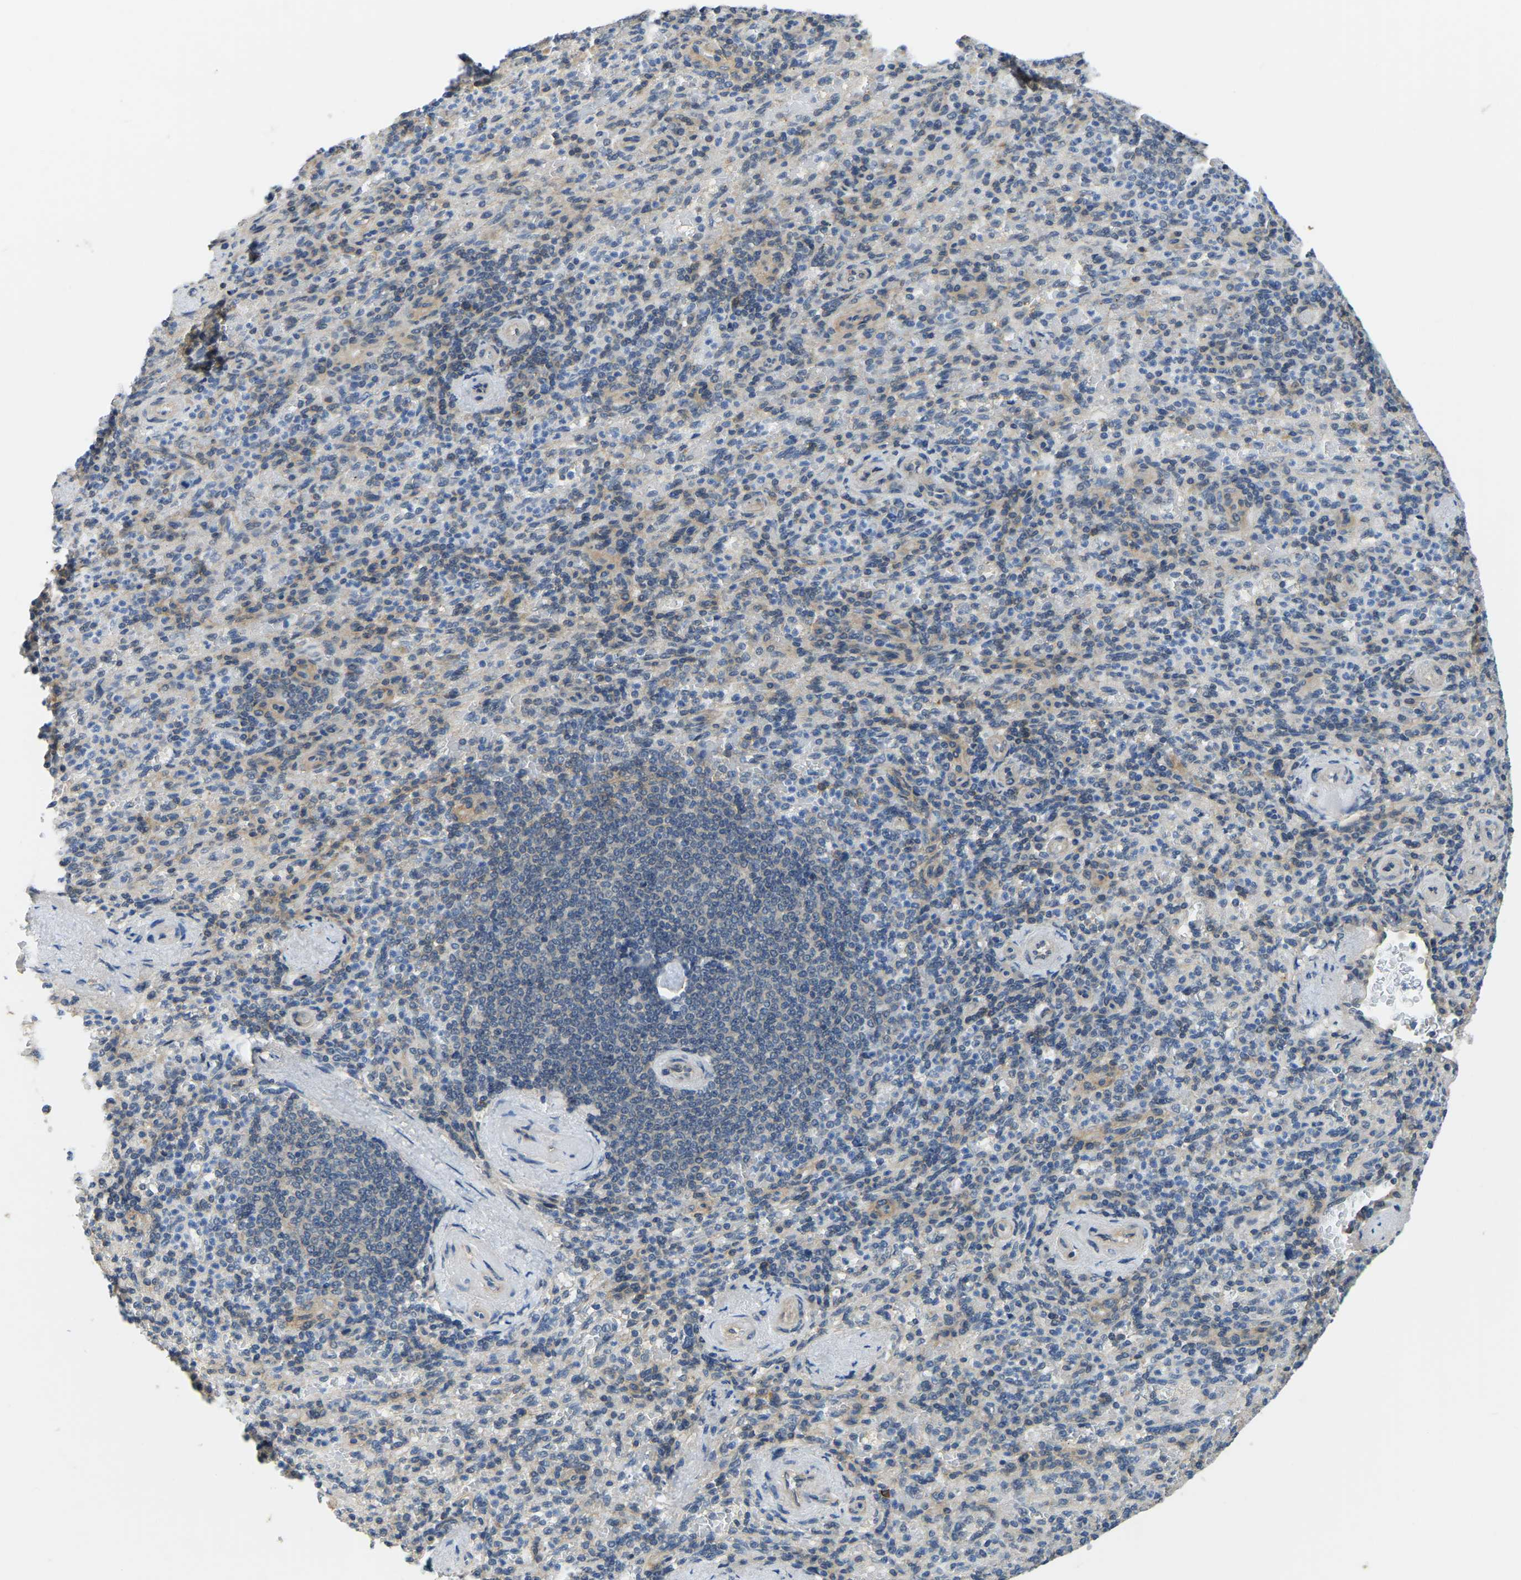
{"staining": {"intensity": "weak", "quantity": "<25%", "location": "cytoplasmic/membranous"}, "tissue": "spleen", "cell_type": "Cells in red pulp", "image_type": "normal", "snomed": [{"axis": "morphology", "description": "Normal tissue, NOS"}, {"axis": "topography", "description": "Spleen"}], "caption": "Immunohistochemical staining of benign spleen exhibits no significant staining in cells in red pulp. (DAB (3,3'-diaminobenzidine) IHC with hematoxylin counter stain).", "gene": "AHNAK", "patient": {"sex": "female", "age": 74}}